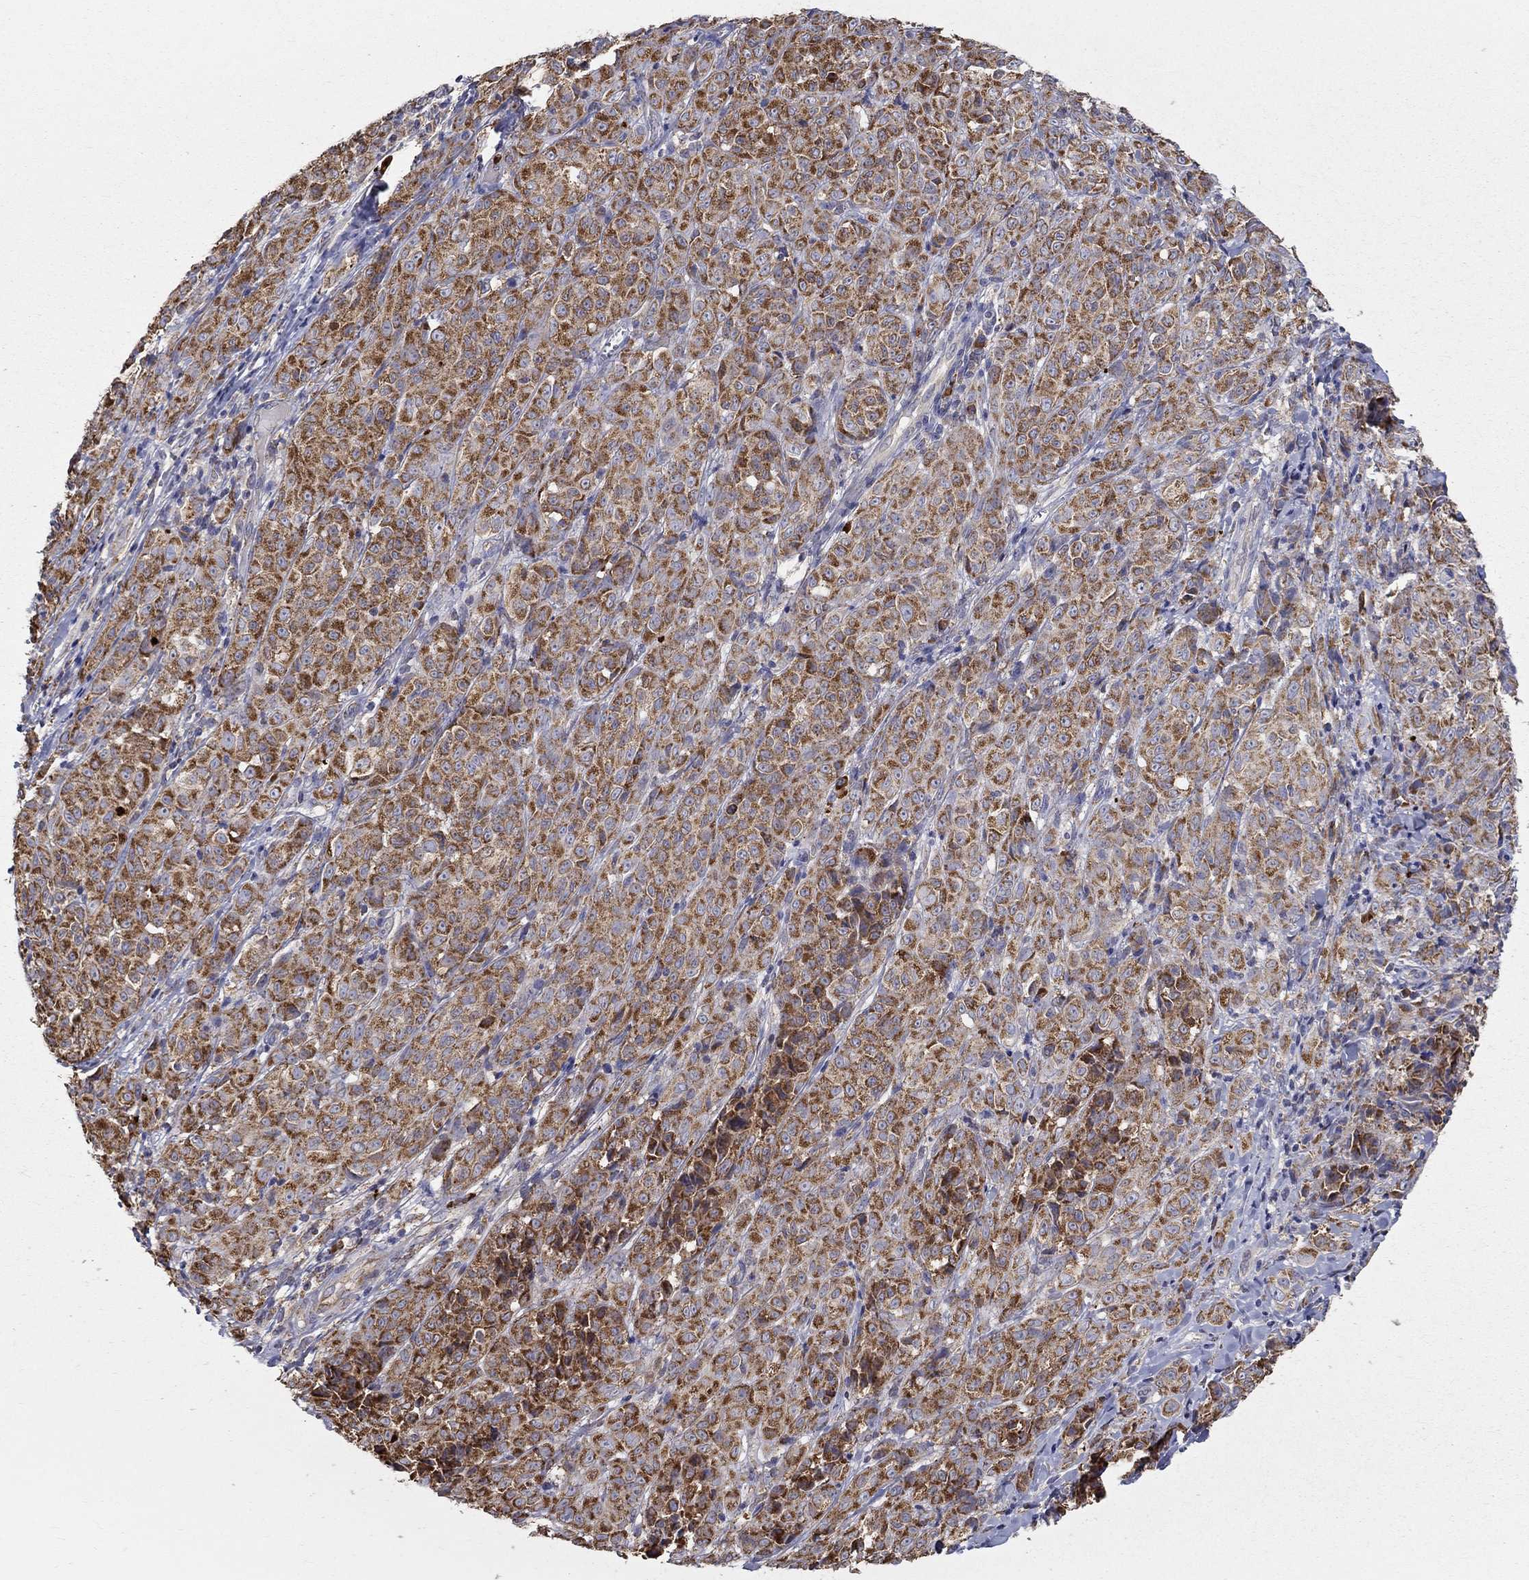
{"staining": {"intensity": "strong", "quantity": ">75%", "location": "cytoplasmic/membranous"}, "tissue": "melanoma", "cell_type": "Tumor cells", "image_type": "cancer", "snomed": [{"axis": "morphology", "description": "Malignant melanoma, NOS"}, {"axis": "topography", "description": "Skin"}], "caption": "A micrograph showing strong cytoplasmic/membranous staining in approximately >75% of tumor cells in melanoma, as visualized by brown immunohistochemical staining.", "gene": "PRDX4", "patient": {"sex": "male", "age": 89}}